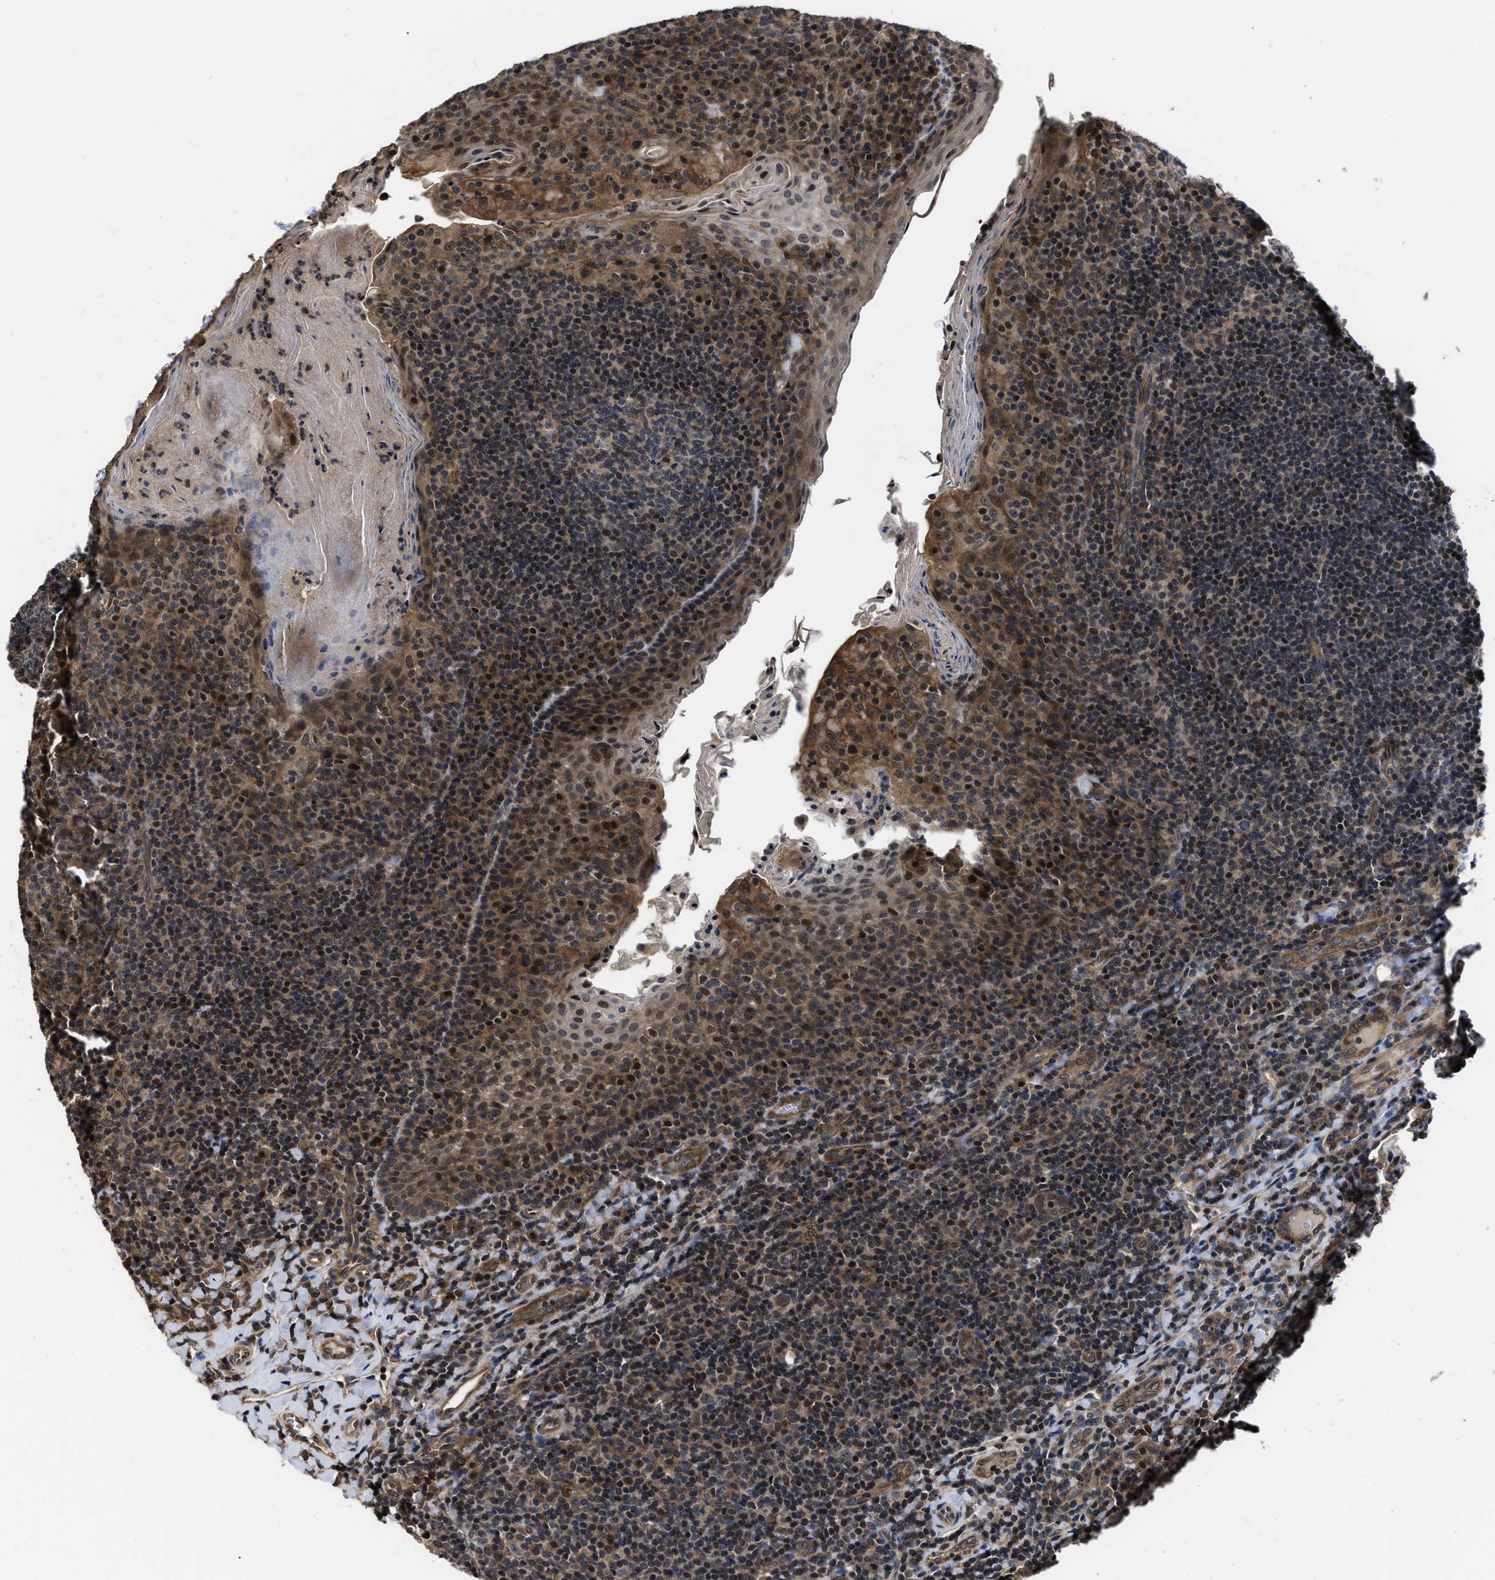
{"staining": {"intensity": "moderate", "quantity": "25%-75%", "location": "cytoplasmic/membranous,nuclear"}, "tissue": "tonsil", "cell_type": "Germinal center cells", "image_type": "normal", "snomed": [{"axis": "morphology", "description": "Normal tissue, NOS"}, {"axis": "topography", "description": "Tonsil"}], "caption": "Tonsil stained with DAB immunohistochemistry (IHC) reveals medium levels of moderate cytoplasmic/membranous,nuclear staining in about 25%-75% of germinal center cells. The protein is stained brown, and the nuclei are stained in blue (DAB IHC with brightfield microscopy, high magnification).", "gene": "DNAJC14", "patient": {"sex": "male", "age": 17}}